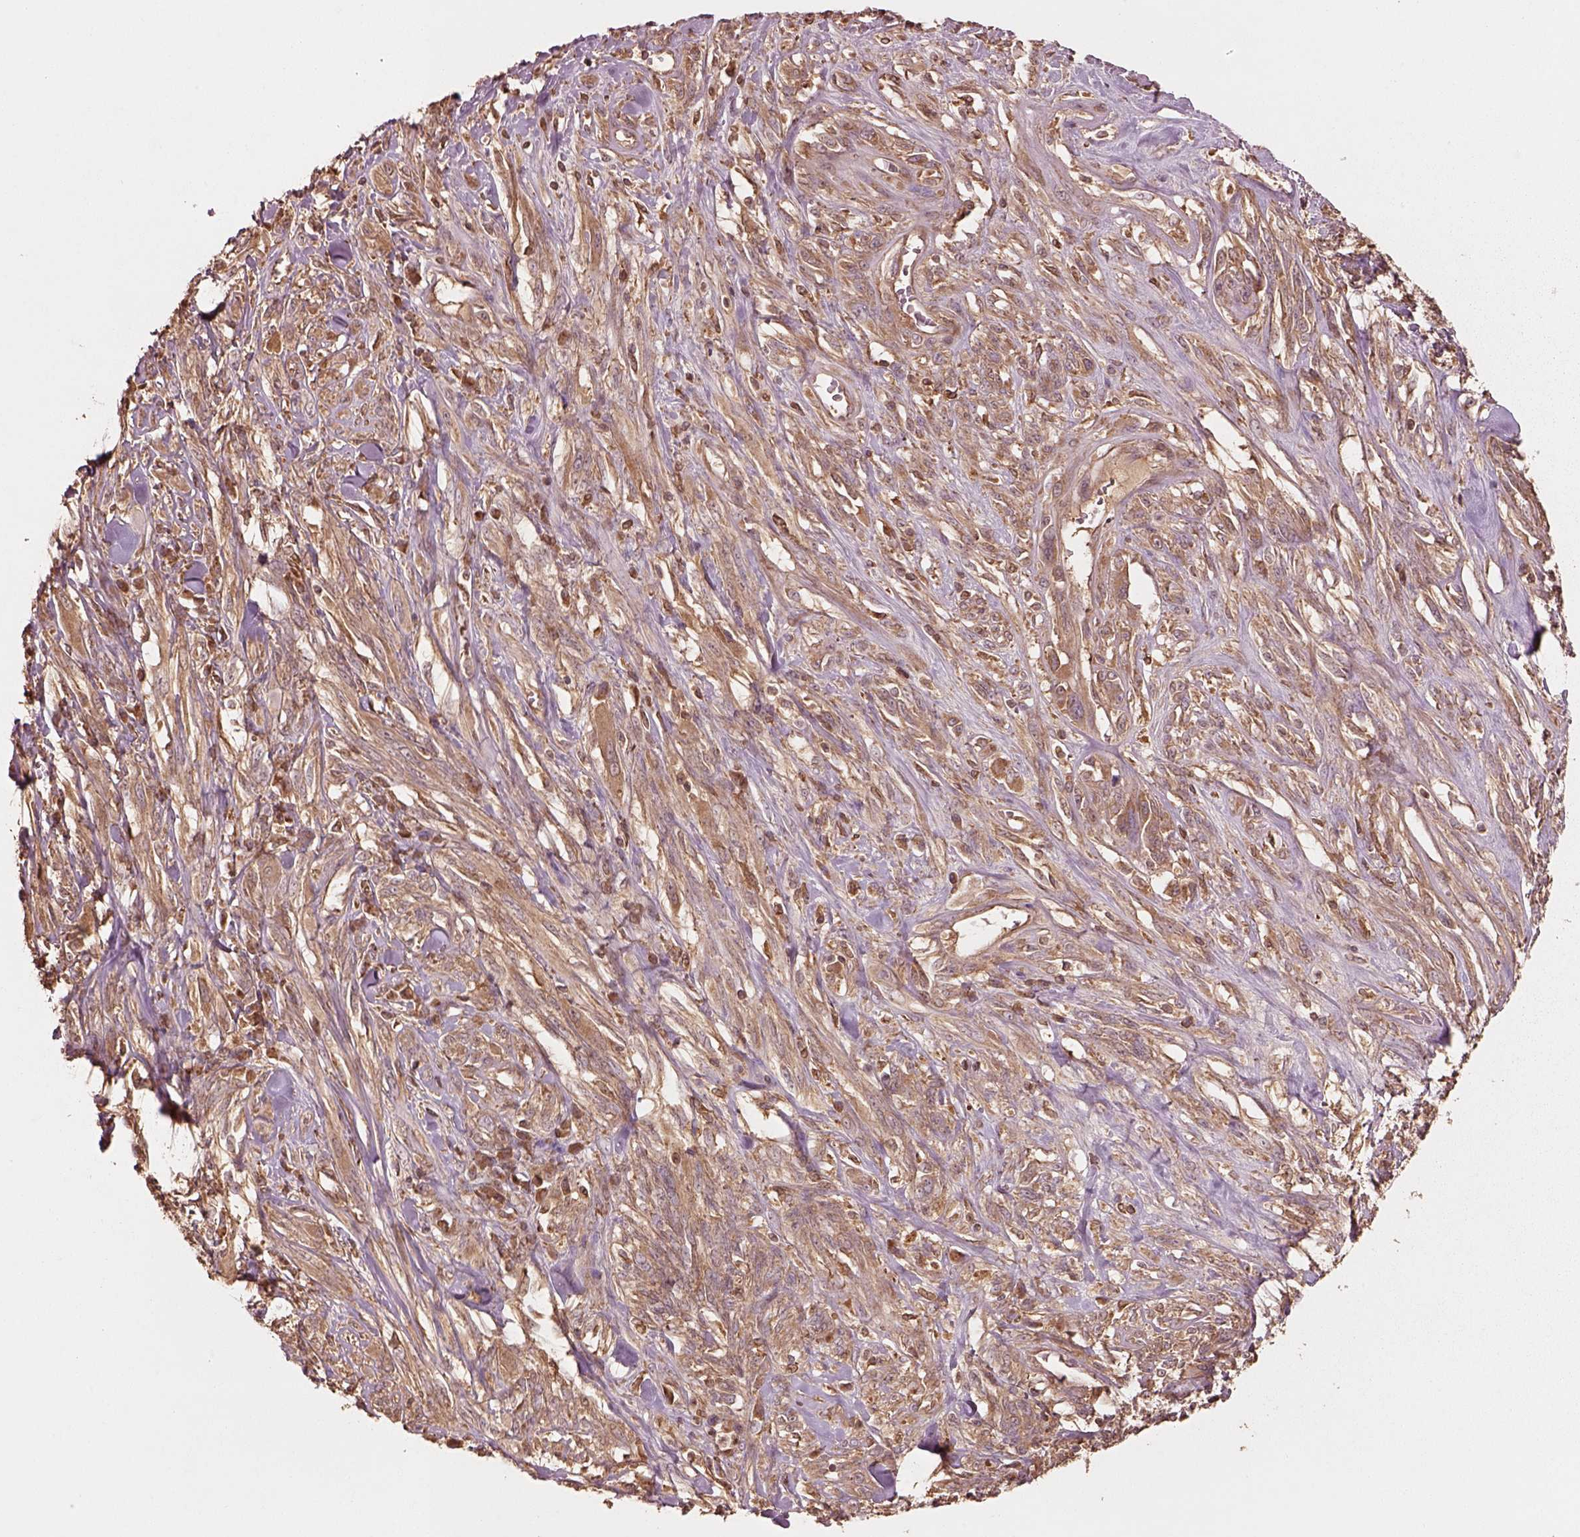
{"staining": {"intensity": "weak", "quantity": ">75%", "location": "cytoplasmic/membranous"}, "tissue": "melanoma", "cell_type": "Tumor cells", "image_type": "cancer", "snomed": [{"axis": "morphology", "description": "Malignant melanoma, NOS"}, {"axis": "topography", "description": "Skin"}], "caption": "Malignant melanoma stained with DAB immunohistochemistry exhibits low levels of weak cytoplasmic/membranous expression in about >75% of tumor cells. (DAB (3,3'-diaminobenzidine) IHC with brightfield microscopy, high magnification).", "gene": "TRADD", "patient": {"sex": "female", "age": 91}}